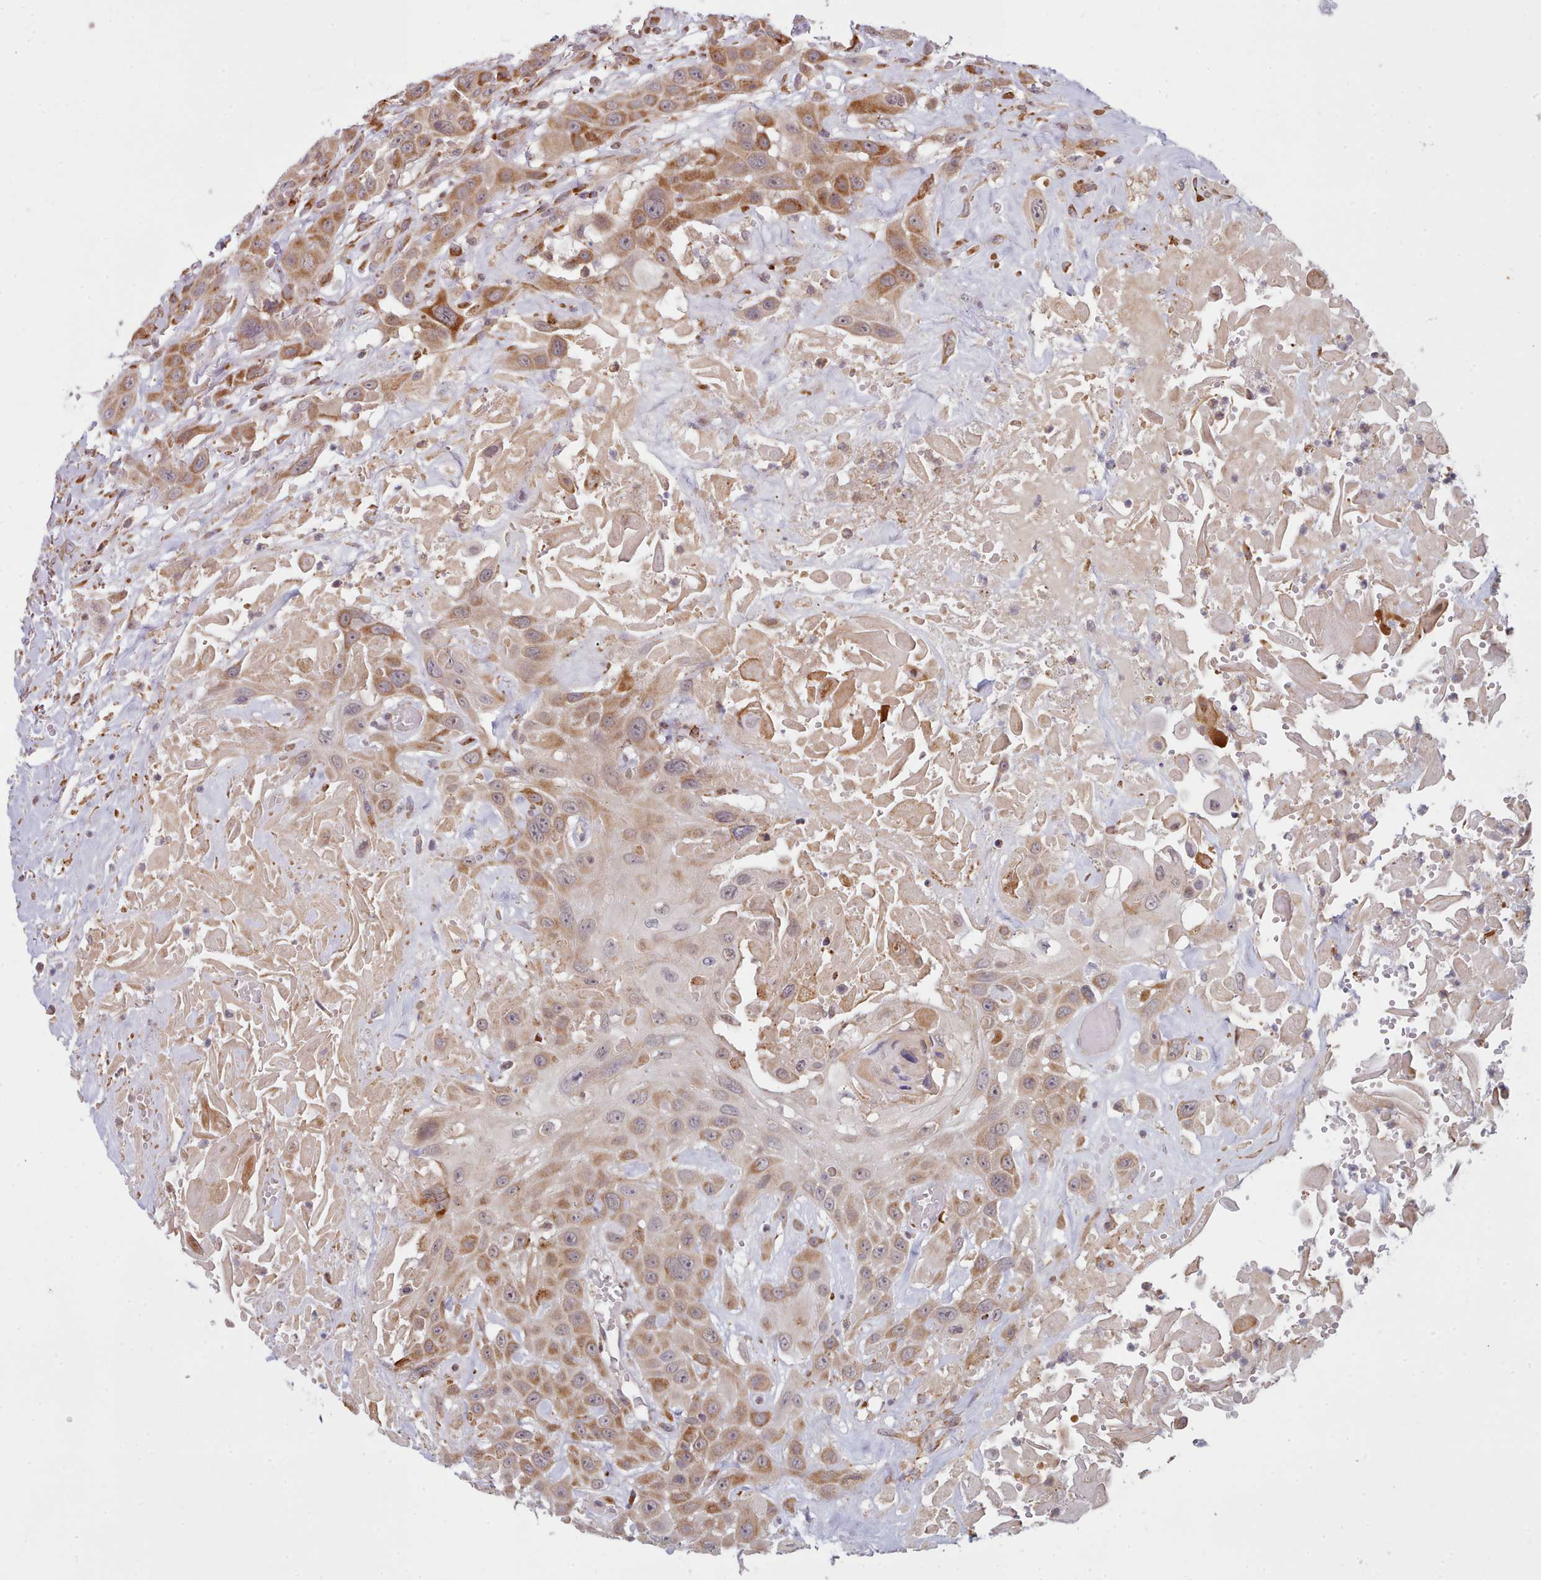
{"staining": {"intensity": "moderate", "quantity": "25%-75%", "location": "cytoplasmic/membranous"}, "tissue": "head and neck cancer", "cell_type": "Tumor cells", "image_type": "cancer", "snomed": [{"axis": "morphology", "description": "Squamous cell carcinoma, NOS"}, {"axis": "topography", "description": "Head-Neck"}], "caption": "Head and neck cancer stained for a protein (brown) demonstrates moderate cytoplasmic/membranous positive expression in approximately 25%-75% of tumor cells.", "gene": "TRIM26", "patient": {"sex": "male", "age": 81}}